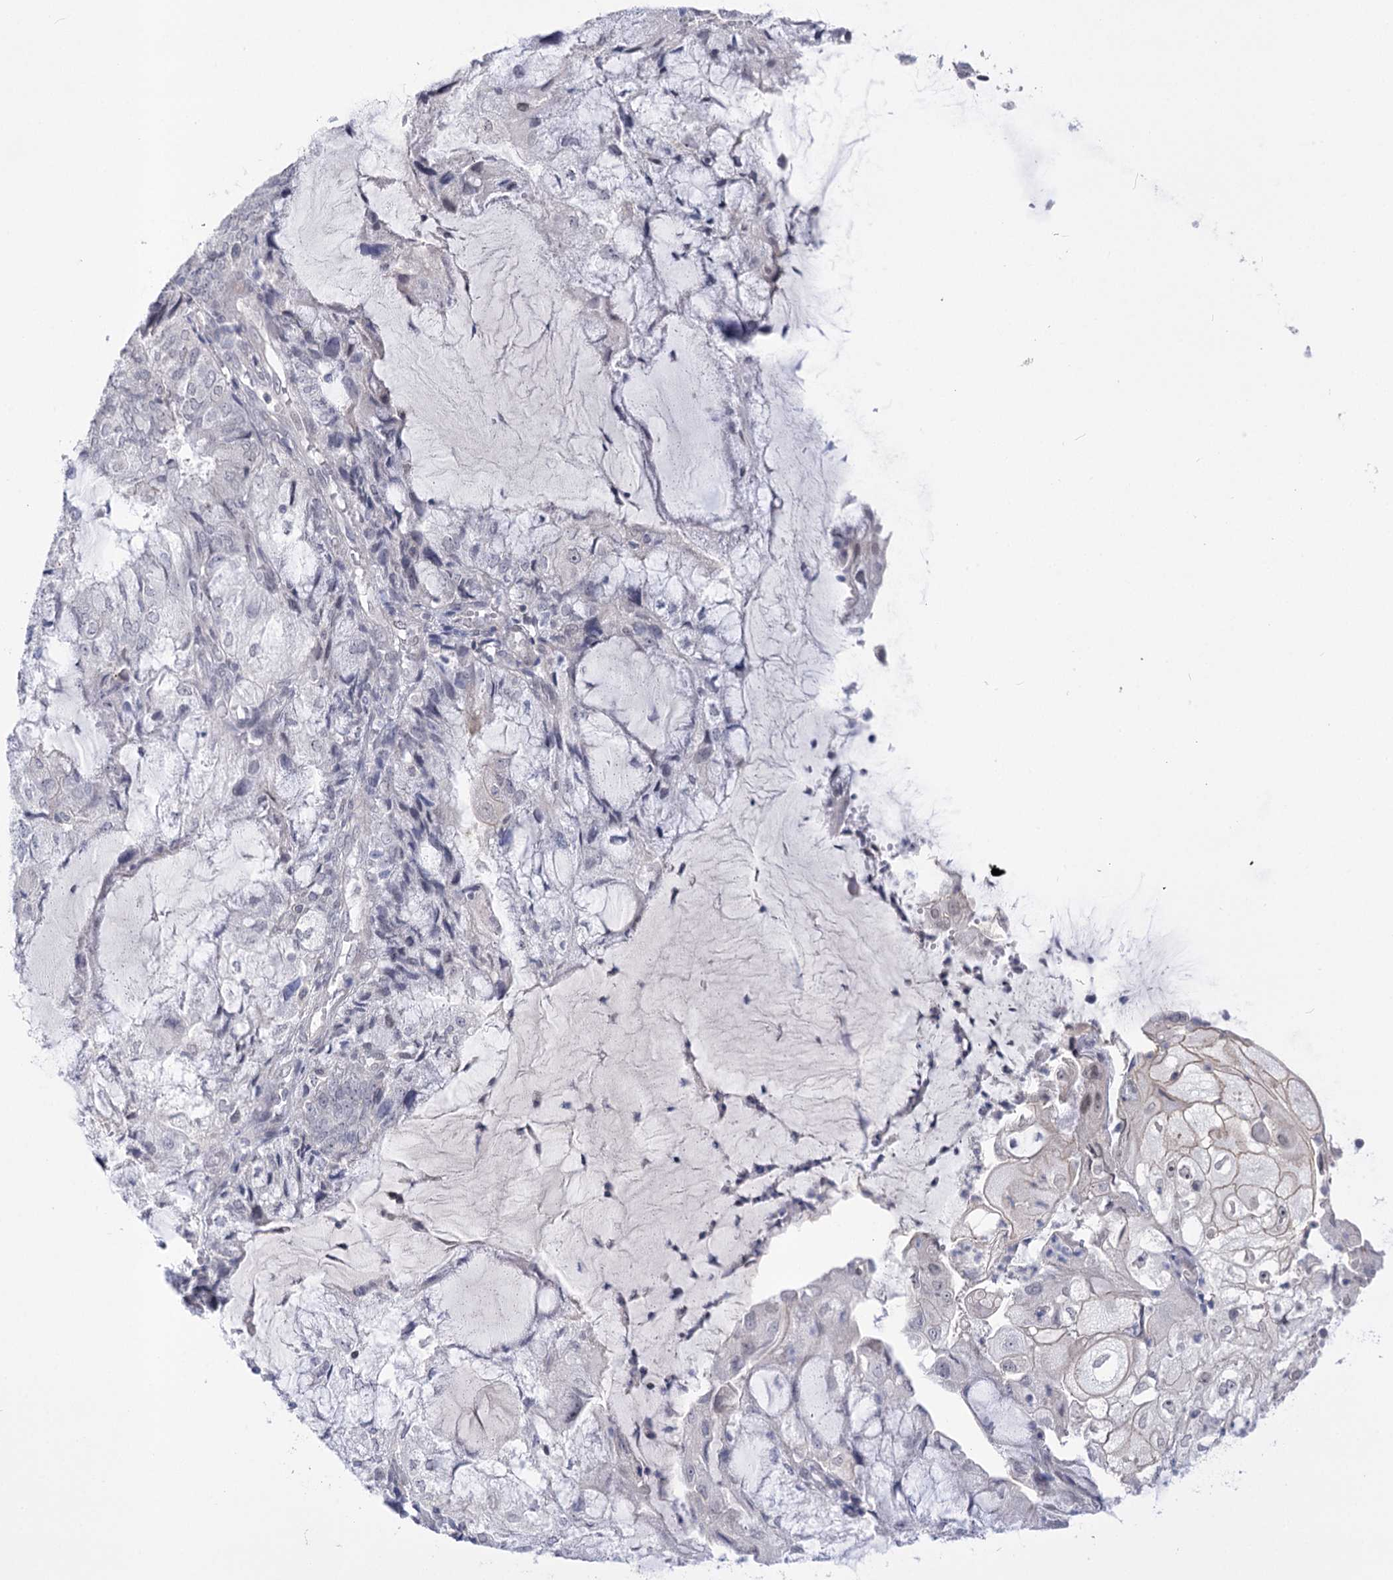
{"staining": {"intensity": "negative", "quantity": "none", "location": "none"}, "tissue": "endometrial cancer", "cell_type": "Tumor cells", "image_type": "cancer", "snomed": [{"axis": "morphology", "description": "Adenocarcinoma, NOS"}, {"axis": "topography", "description": "Endometrium"}], "caption": "Tumor cells show no significant protein staining in endometrial adenocarcinoma.", "gene": "ATP10B", "patient": {"sex": "female", "age": 81}}